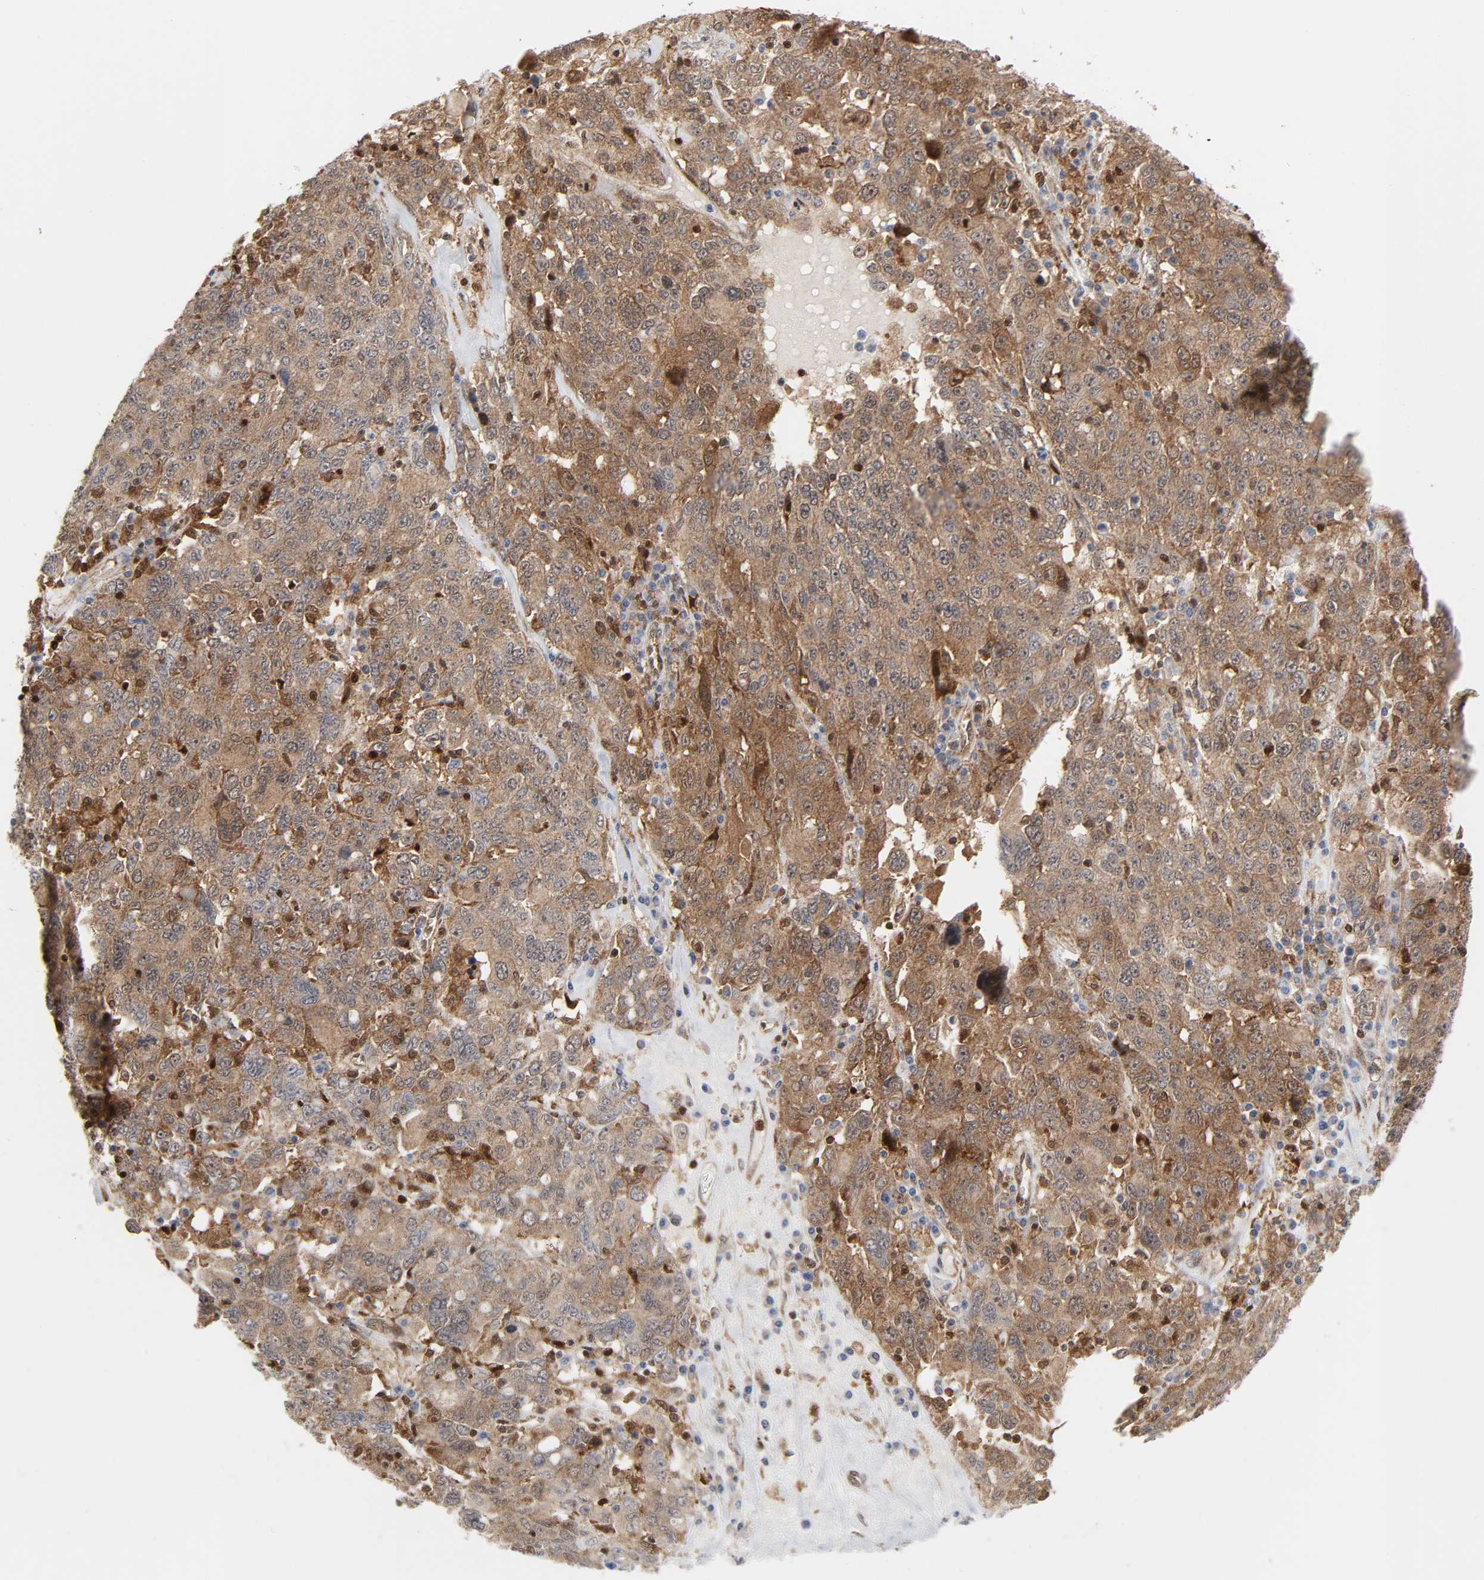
{"staining": {"intensity": "moderate", "quantity": ">75%", "location": "cytoplasmic/membranous"}, "tissue": "ovarian cancer", "cell_type": "Tumor cells", "image_type": "cancer", "snomed": [{"axis": "morphology", "description": "Carcinoma, endometroid"}, {"axis": "topography", "description": "Ovary"}], "caption": "Ovarian endometroid carcinoma stained with a protein marker displays moderate staining in tumor cells.", "gene": "MAPK1", "patient": {"sex": "female", "age": 62}}